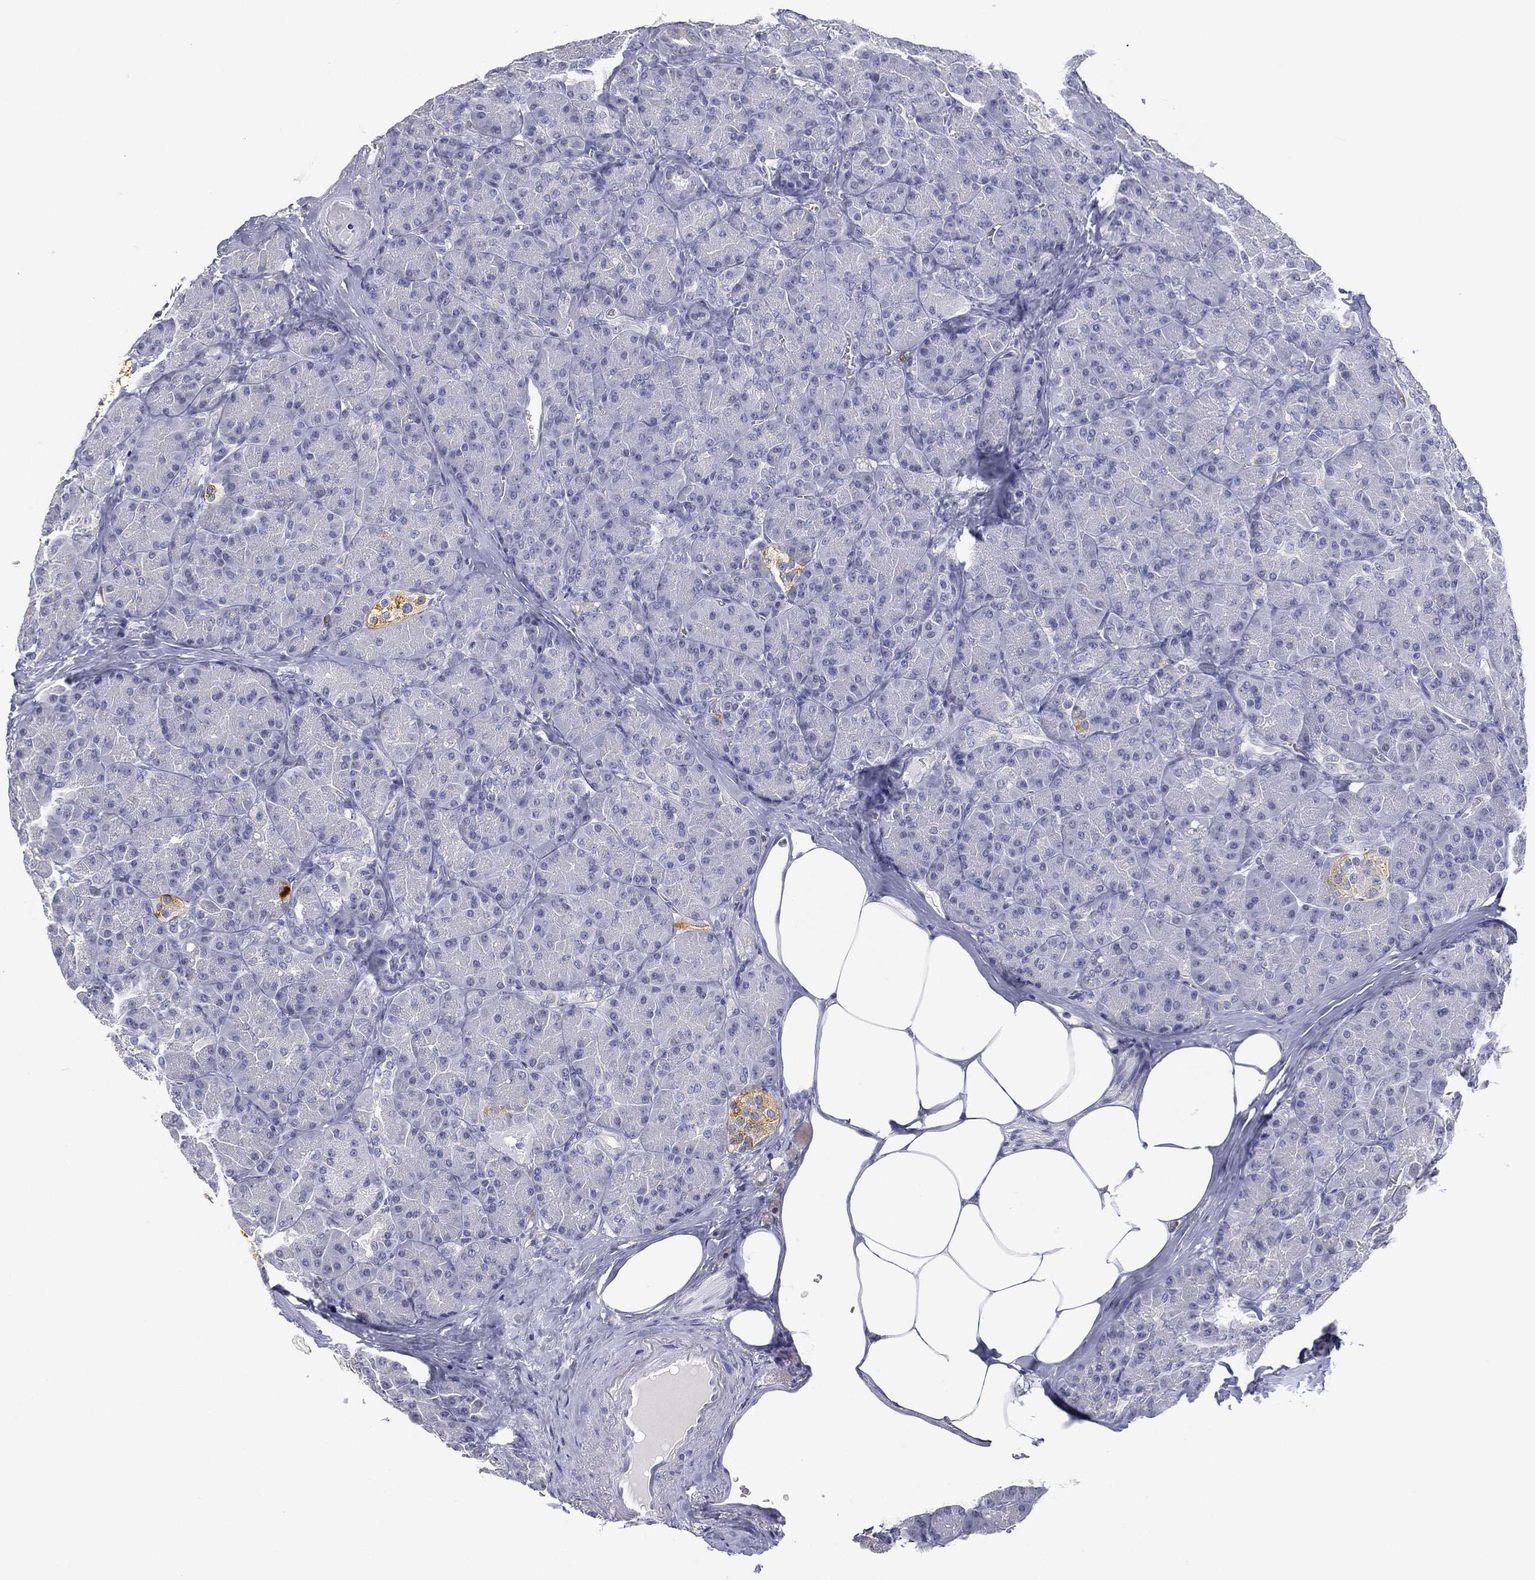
{"staining": {"intensity": "negative", "quantity": "none", "location": "none"}, "tissue": "pancreas", "cell_type": "Exocrine glandular cells", "image_type": "normal", "snomed": [{"axis": "morphology", "description": "Normal tissue, NOS"}, {"axis": "topography", "description": "Pancreas"}], "caption": "DAB immunohistochemical staining of benign human pancreas demonstrates no significant expression in exocrine glandular cells.", "gene": "FMO1", "patient": {"sex": "male", "age": 57}}